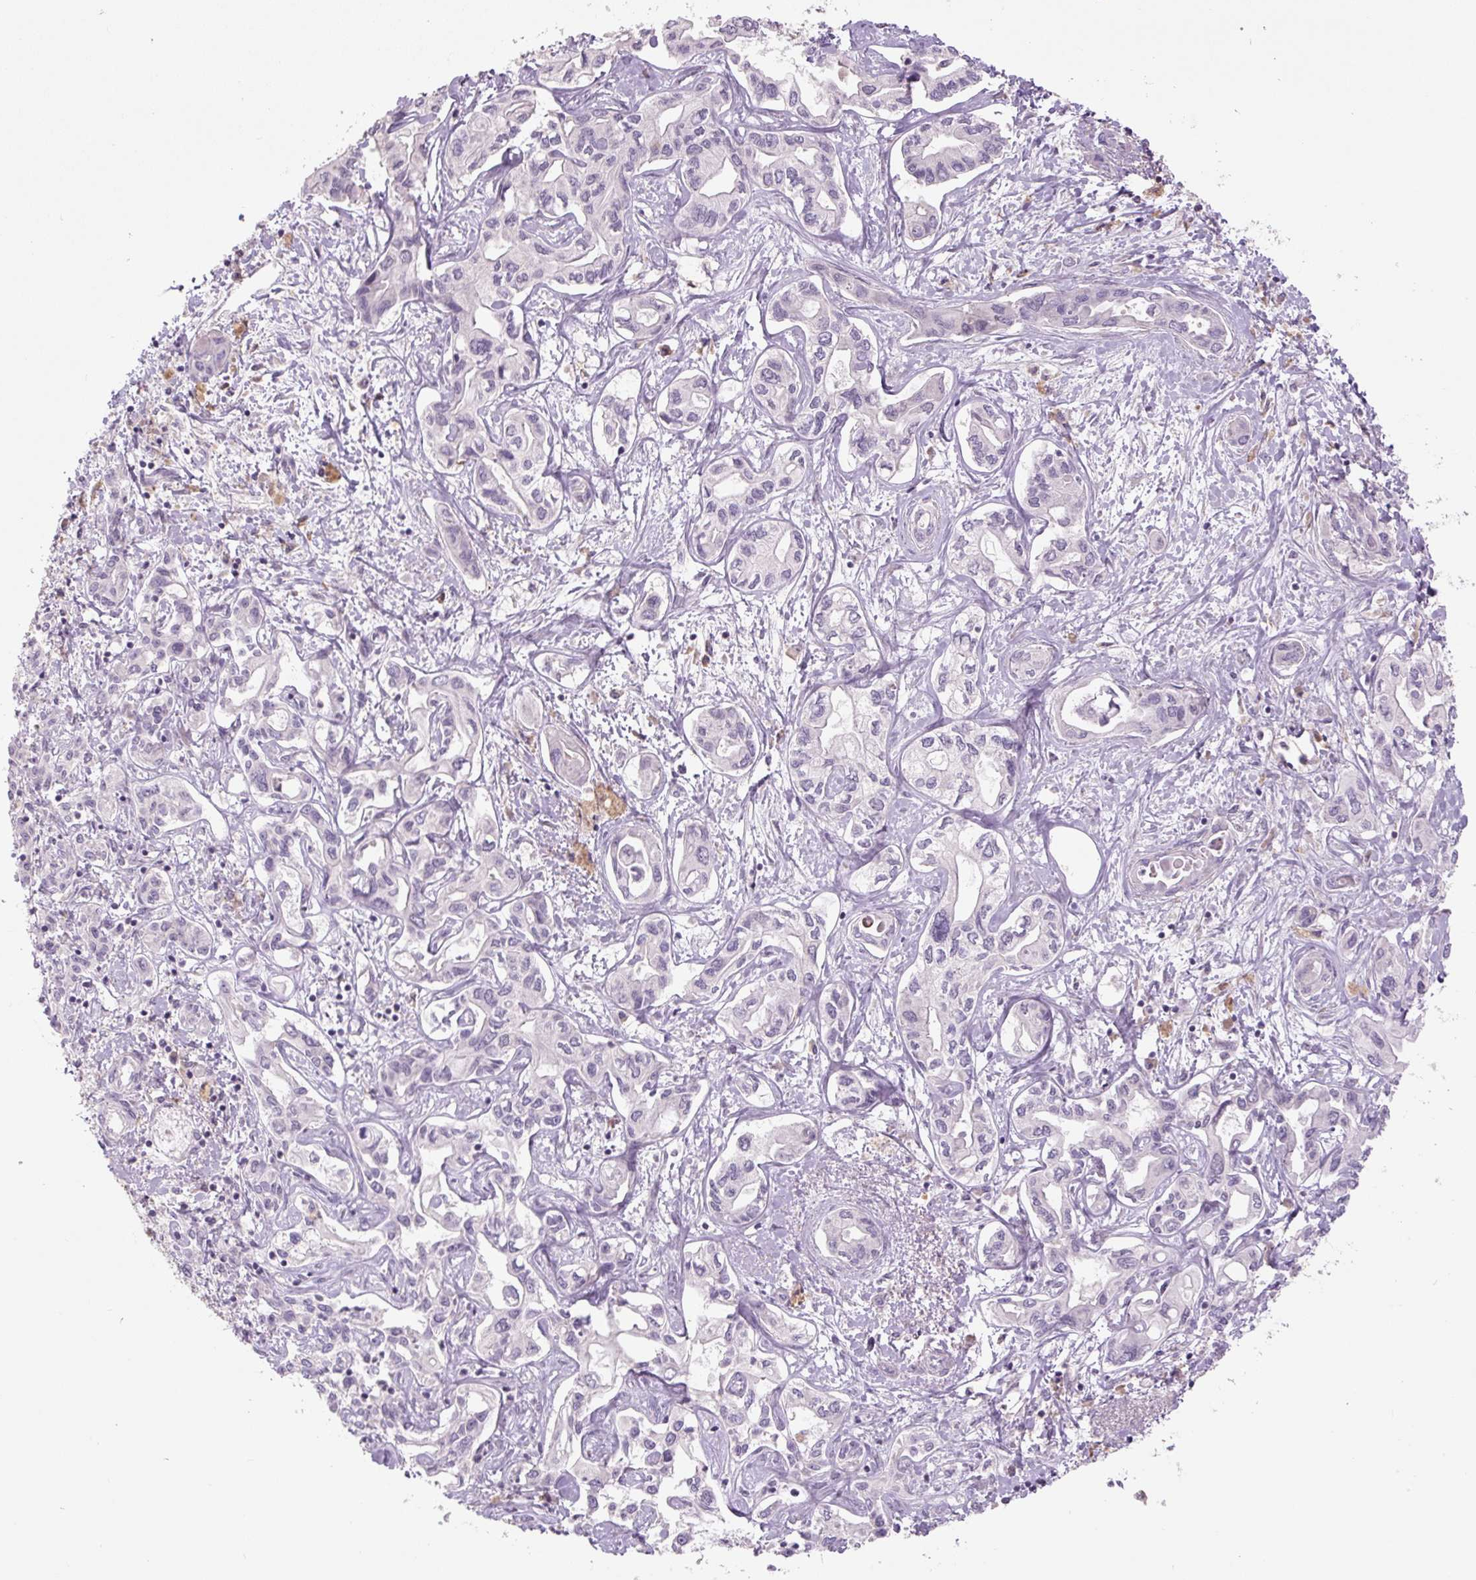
{"staining": {"intensity": "negative", "quantity": "none", "location": "none"}, "tissue": "liver cancer", "cell_type": "Tumor cells", "image_type": "cancer", "snomed": [{"axis": "morphology", "description": "Cholangiocarcinoma"}, {"axis": "topography", "description": "Liver"}], "caption": "This photomicrograph is of liver cancer (cholangiocarcinoma) stained with immunohistochemistry to label a protein in brown with the nuclei are counter-stained blue. There is no expression in tumor cells. The staining is performed using DAB brown chromogen with nuclei counter-stained in using hematoxylin.", "gene": "TMEM100", "patient": {"sex": "female", "age": 64}}